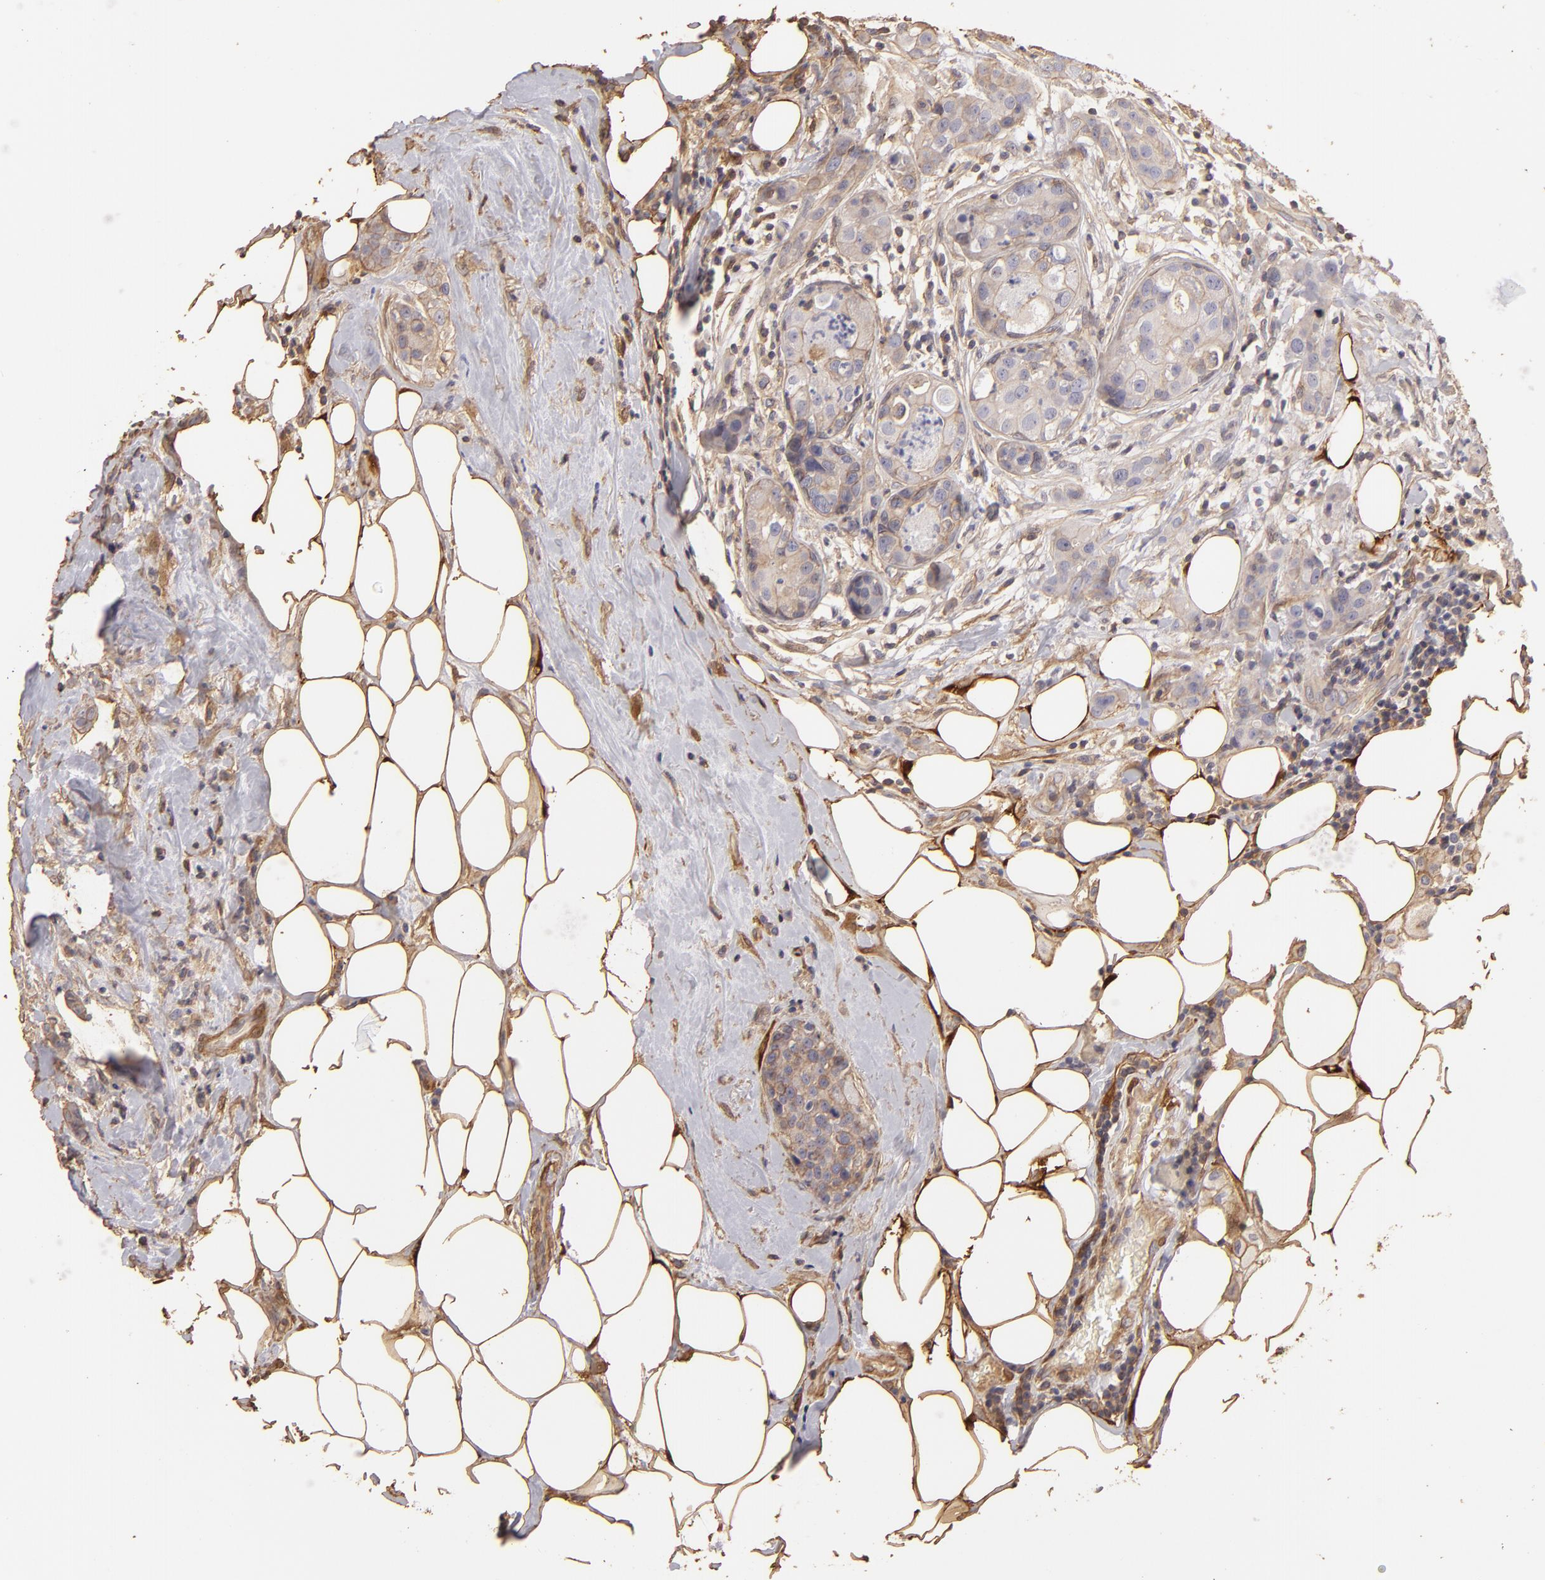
{"staining": {"intensity": "weak", "quantity": ">75%", "location": "cytoplasmic/membranous"}, "tissue": "breast cancer", "cell_type": "Tumor cells", "image_type": "cancer", "snomed": [{"axis": "morphology", "description": "Duct carcinoma"}, {"axis": "topography", "description": "Breast"}], "caption": "Brown immunohistochemical staining in breast cancer (intraductal carcinoma) shows weak cytoplasmic/membranous positivity in about >75% of tumor cells.", "gene": "HSPB6", "patient": {"sex": "female", "age": 45}}